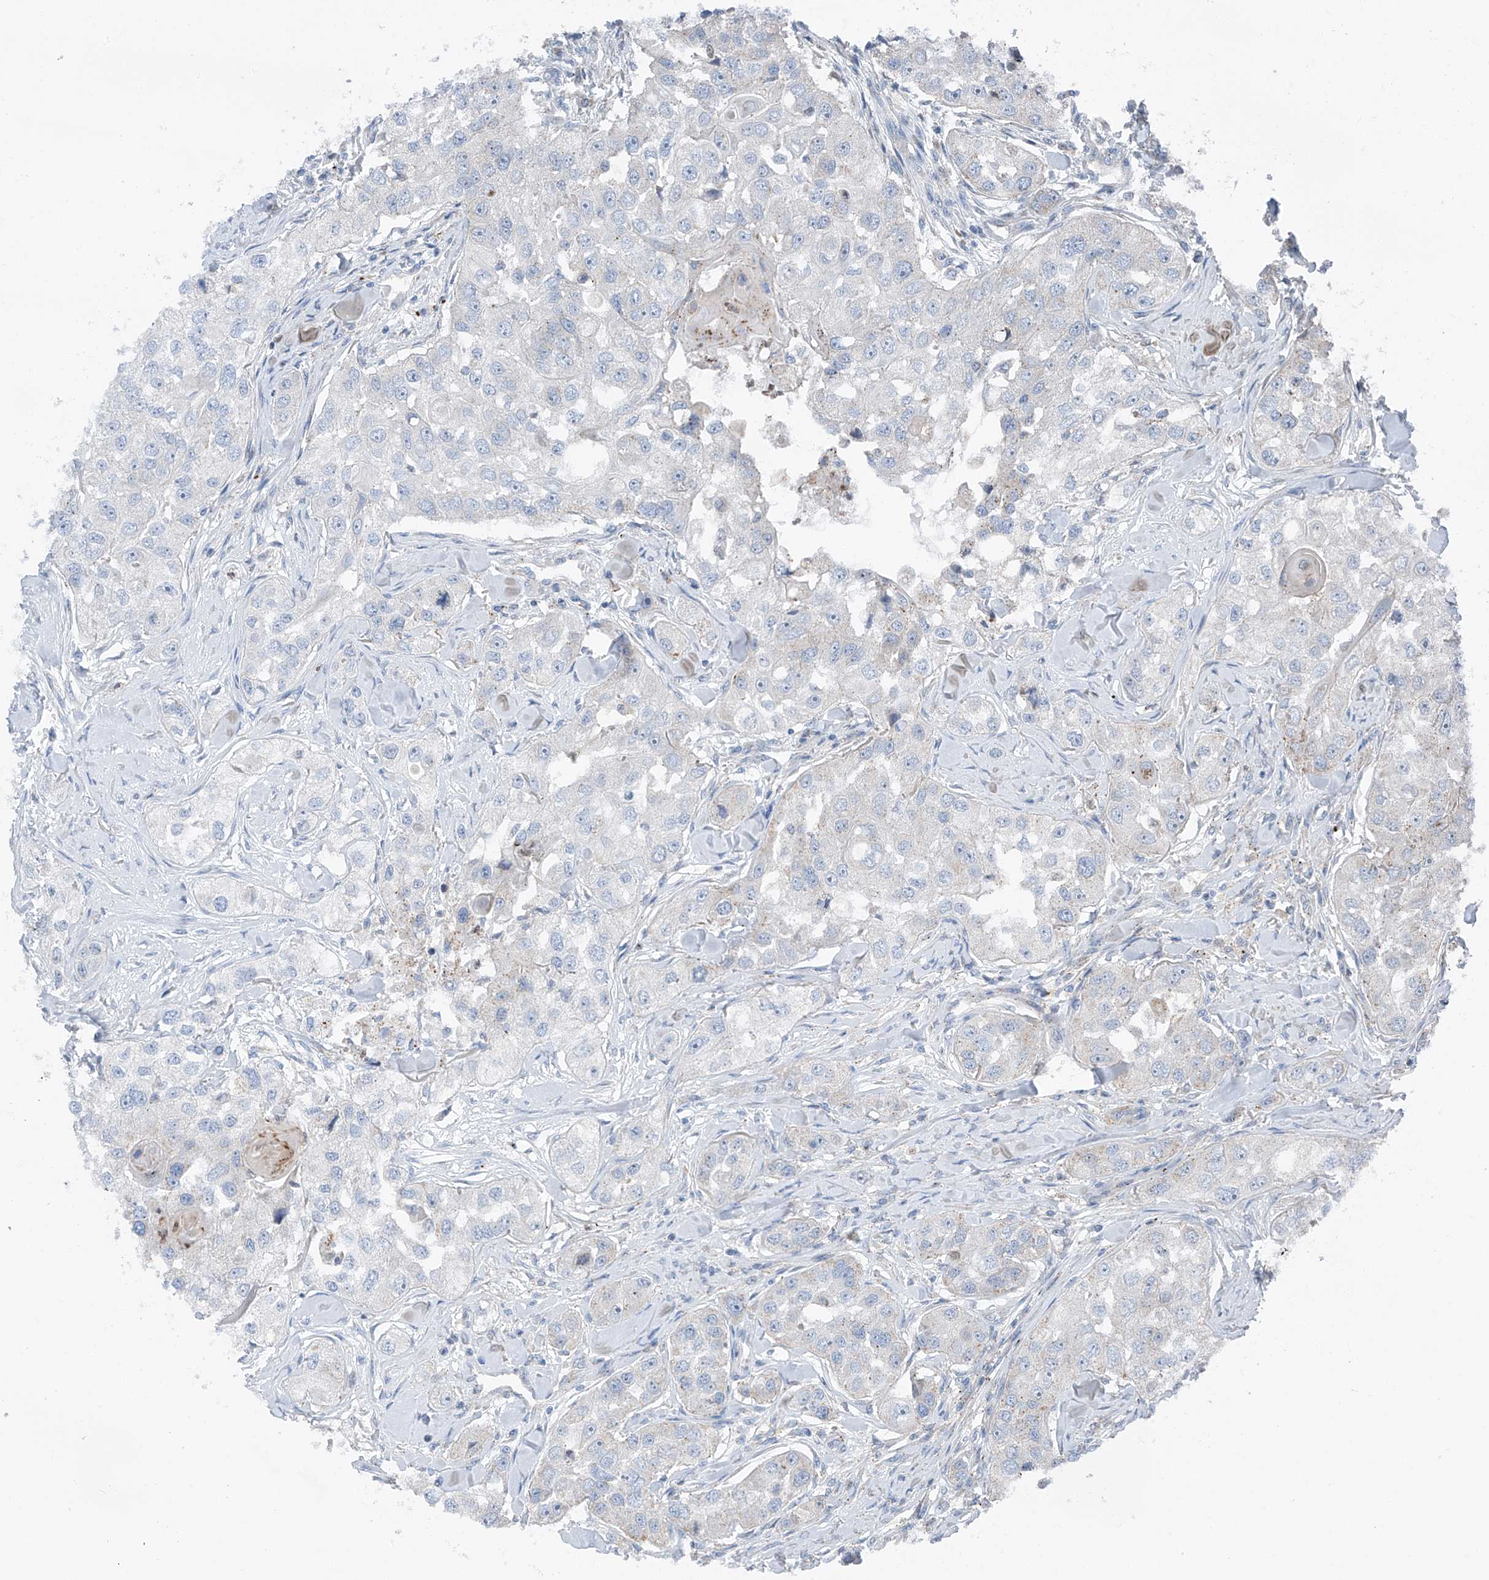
{"staining": {"intensity": "negative", "quantity": "none", "location": "none"}, "tissue": "head and neck cancer", "cell_type": "Tumor cells", "image_type": "cancer", "snomed": [{"axis": "morphology", "description": "Normal tissue, NOS"}, {"axis": "morphology", "description": "Squamous cell carcinoma, NOS"}, {"axis": "topography", "description": "Skeletal muscle"}, {"axis": "topography", "description": "Head-Neck"}], "caption": "A photomicrograph of head and neck squamous cell carcinoma stained for a protein demonstrates no brown staining in tumor cells.", "gene": "CHMP2B", "patient": {"sex": "male", "age": 51}}